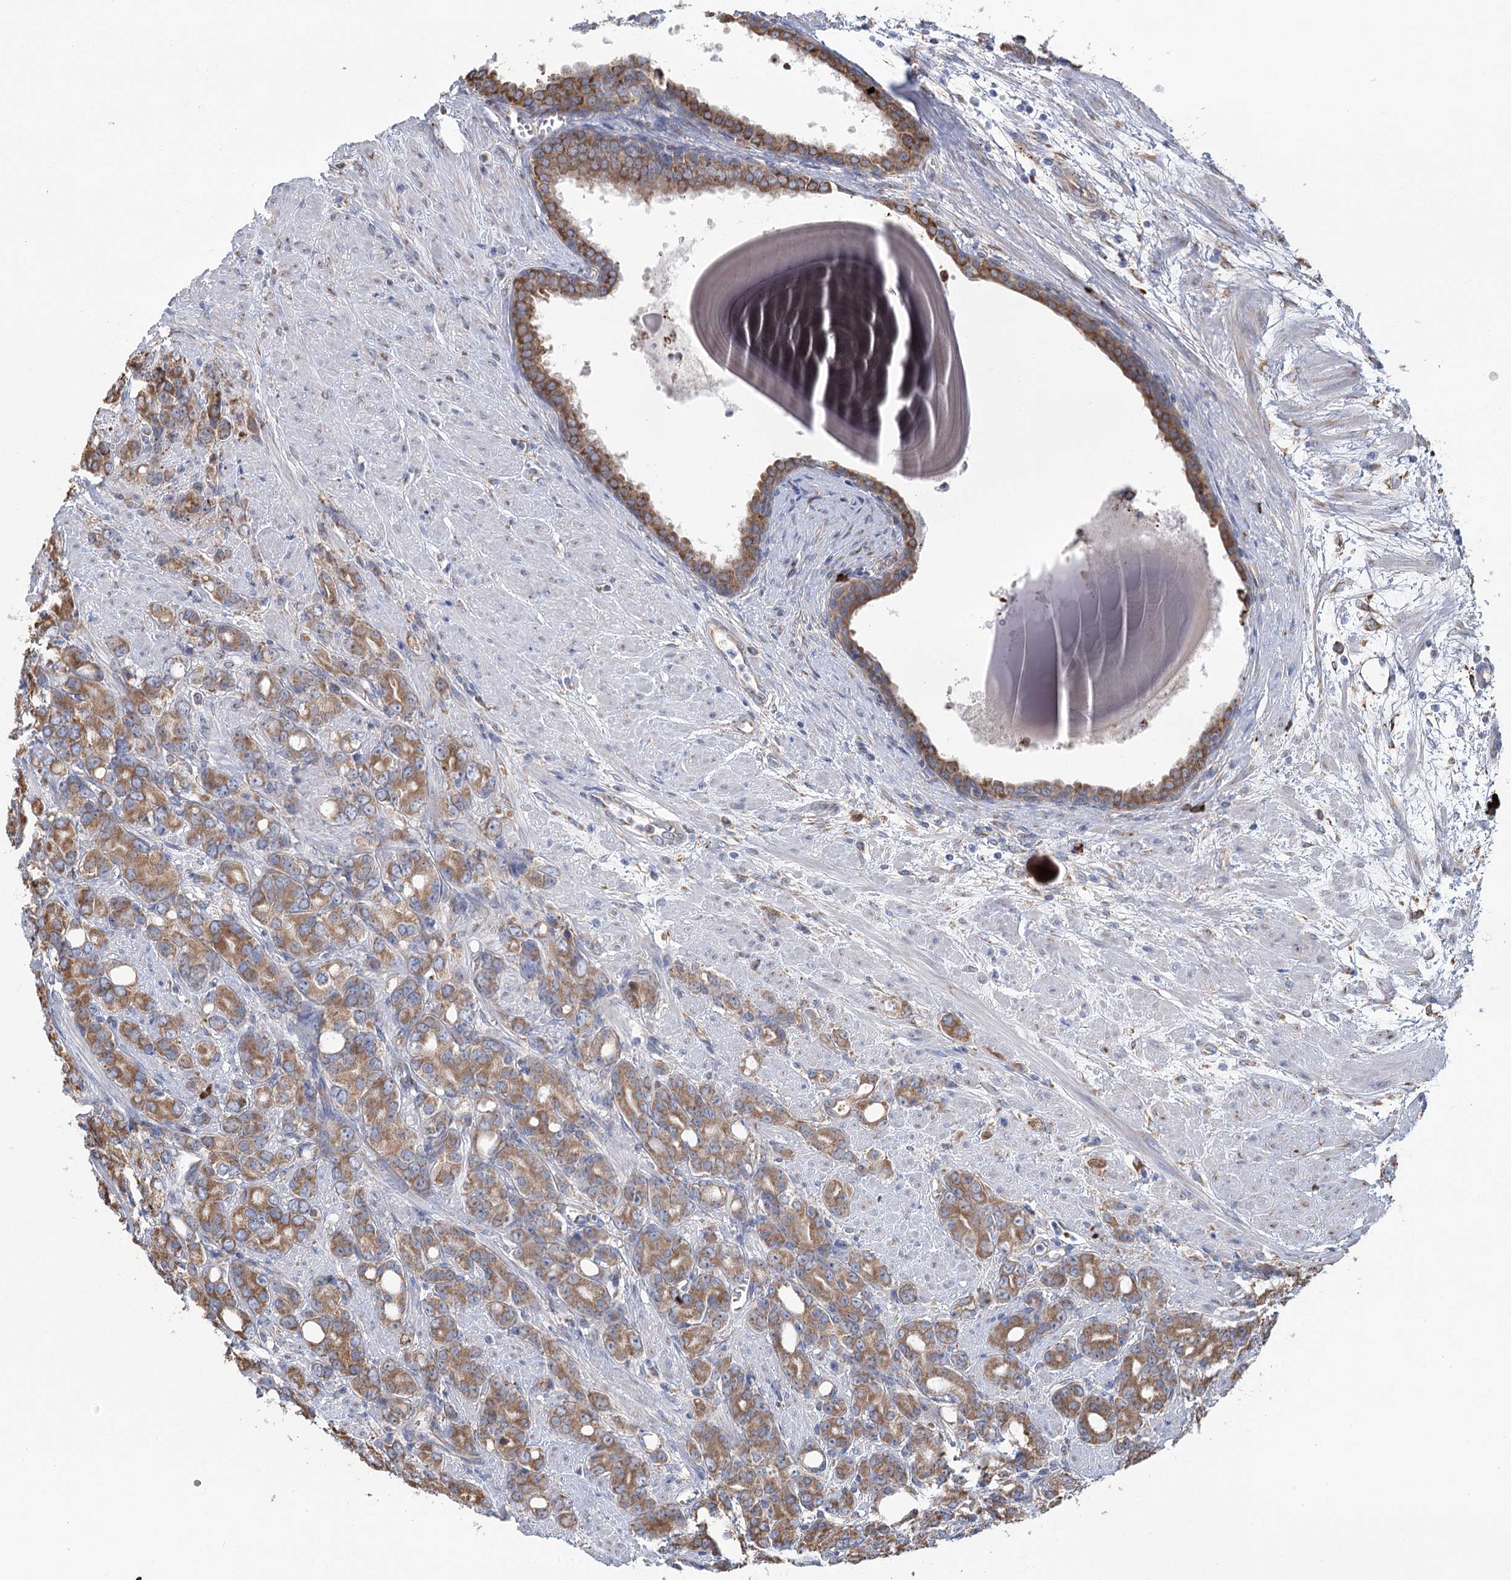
{"staining": {"intensity": "moderate", "quantity": ">75%", "location": "cytoplasmic/membranous"}, "tissue": "prostate cancer", "cell_type": "Tumor cells", "image_type": "cancer", "snomed": [{"axis": "morphology", "description": "Adenocarcinoma, High grade"}, {"axis": "topography", "description": "Prostate"}], "caption": "Human prostate cancer (high-grade adenocarcinoma) stained with a brown dye exhibits moderate cytoplasmic/membranous positive expression in about >75% of tumor cells.", "gene": "METTL24", "patient": {"sex": "male", "age": 62}}